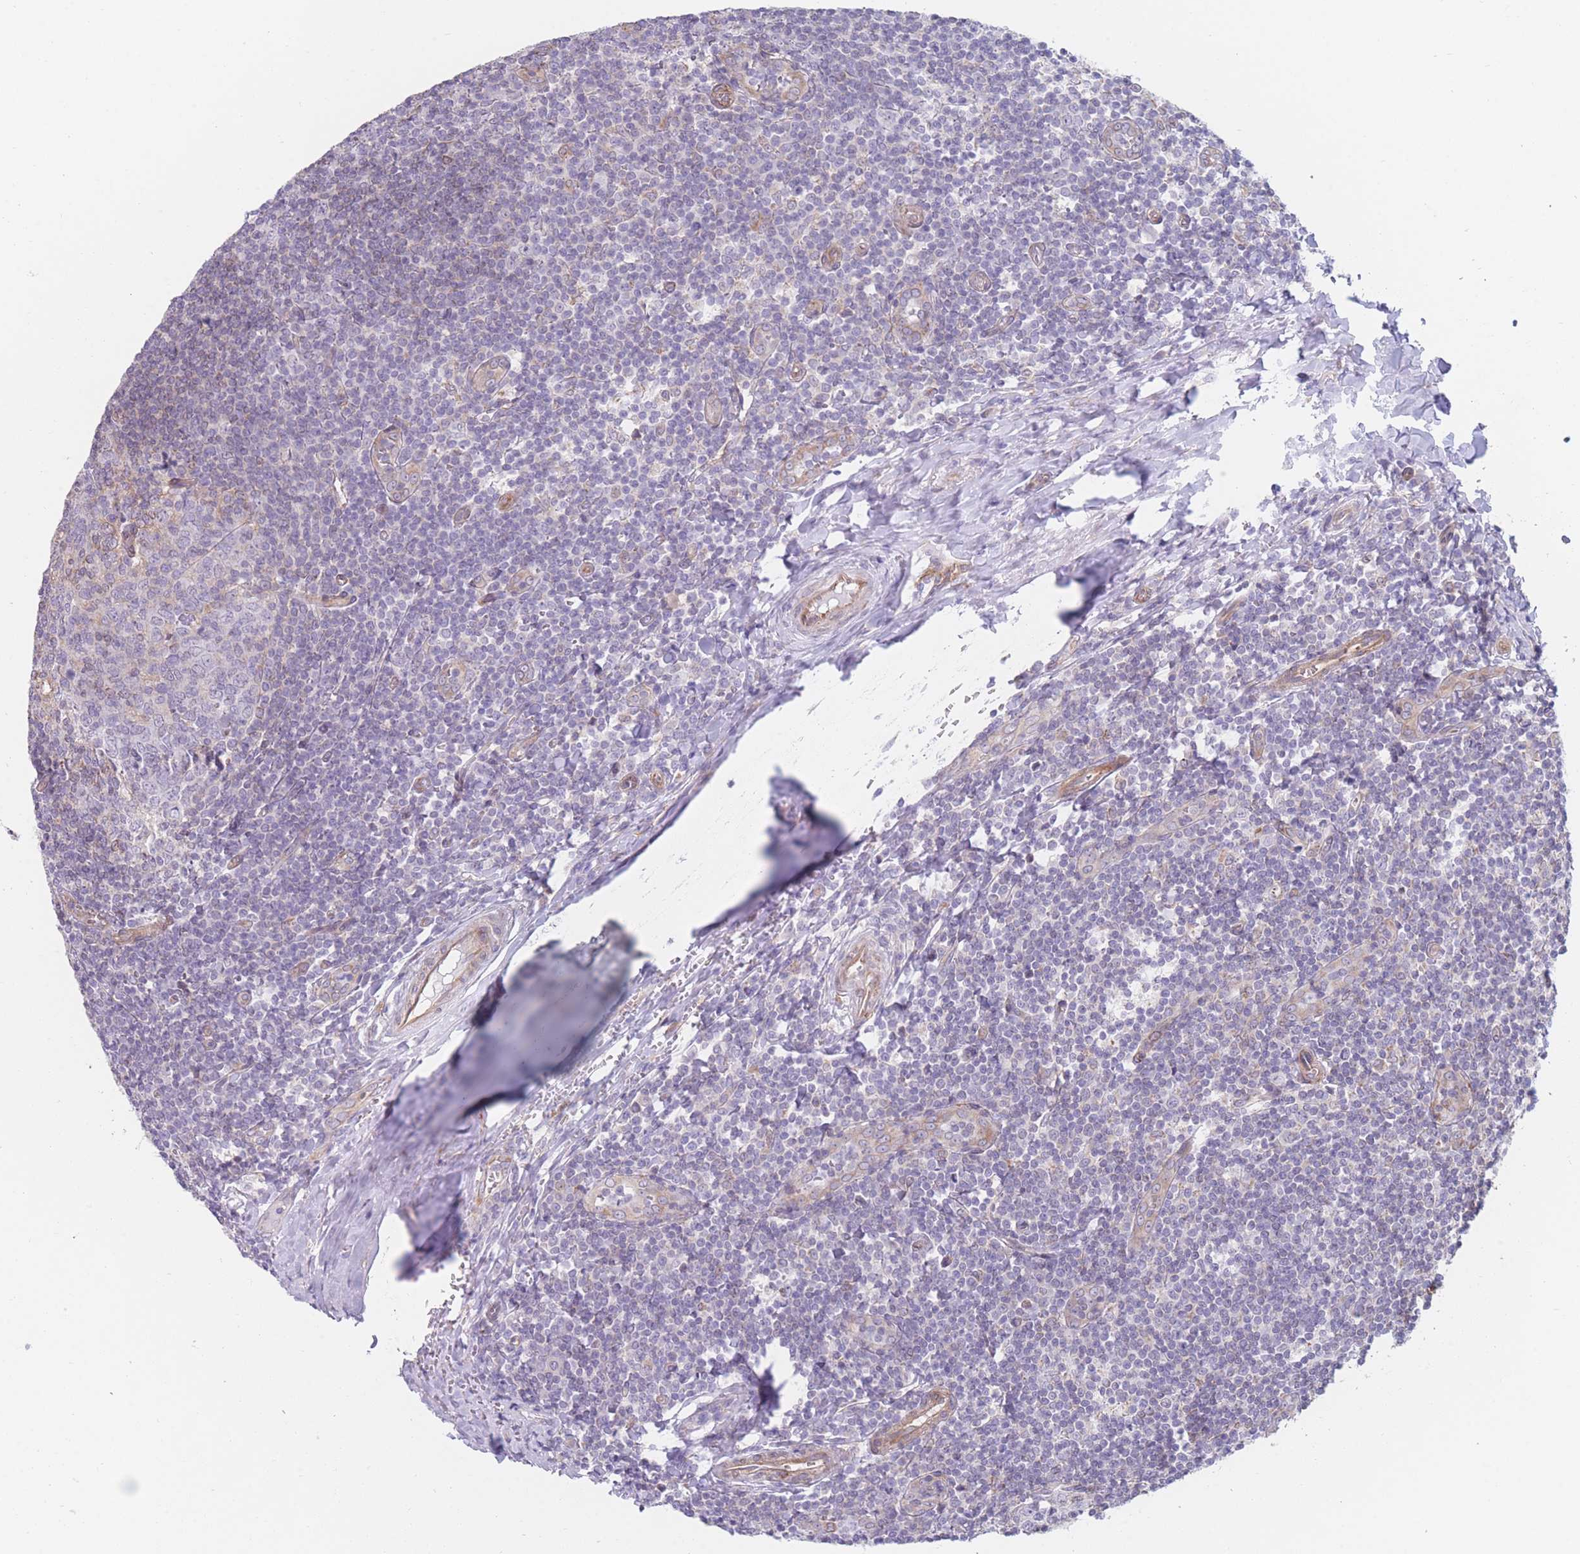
{"staining": {"intensity": "negative", "quantity": "none", "location": "none"}, "tissue": "tonsil", "cell_type": "Germinal center cells", "image_type": "normal", "snomed": [{"axis": "morphology", "description": "Normal tissue, NOS"}, {"axis": "topography", "description": "Tonsil"}], "caption": "DAB immunohistochemical staining of normal human tonsil exhibits no significant positivity in germinal center cells.", "gene": "AK9", "patient": {"sex": "male", "age": 27}}